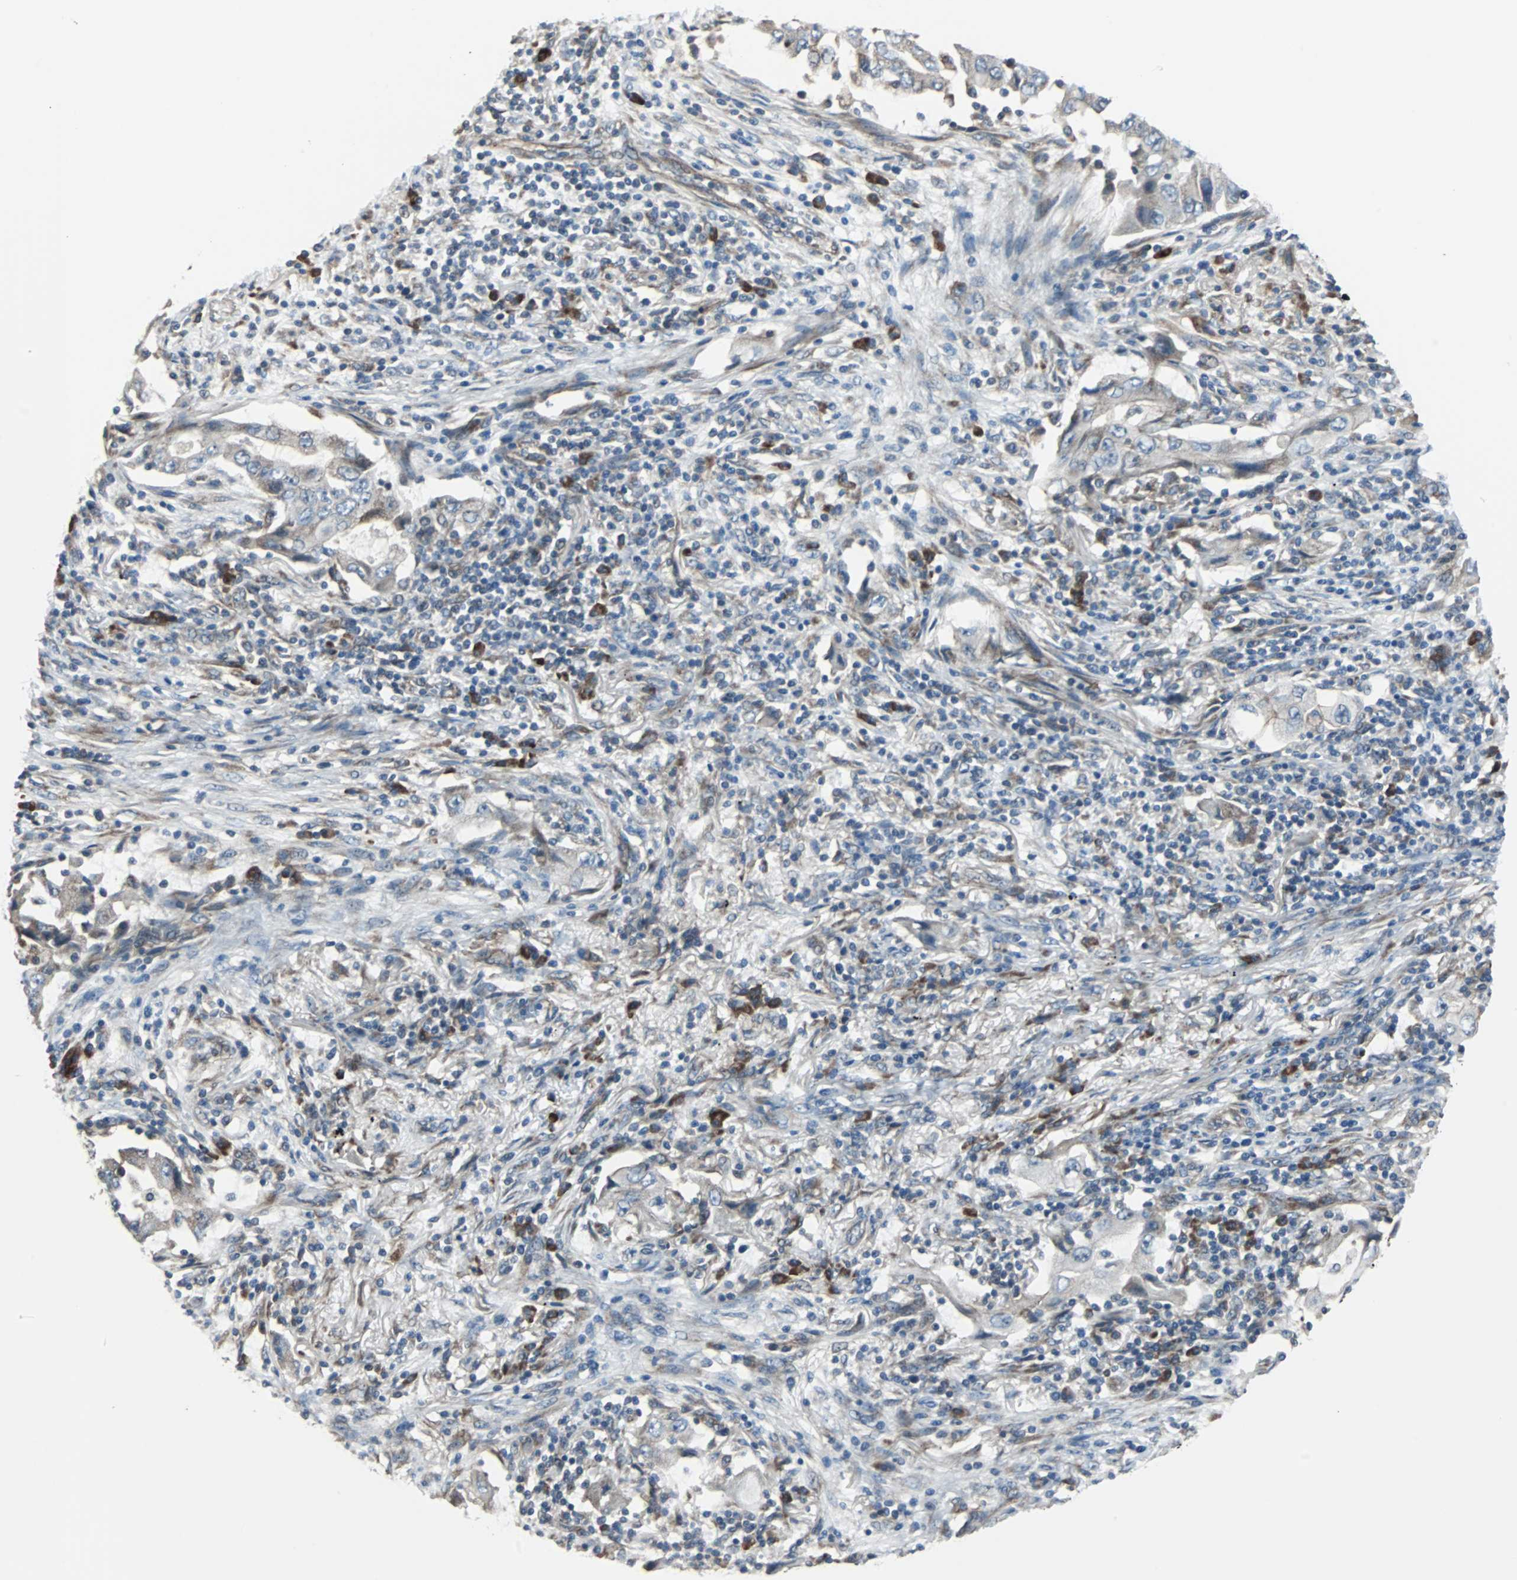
{"staining": {"intensity": "weak", "quantity": "25%-75%", "location": "cytoplasmic/membranous"}, "tissue": "lung cancer", "cell_type": "Tumor cells", "image_type": "cancer", "snomed": [{"axis": "morphology", "description": "Adenocarcinoma, NOS"}, {"axis": "topography", "description": "Lung"}], "caption": "Lung cancer (adenocarcinoma) tissue exhibits weak cytoplasmic/membranous staining in approximately 25%-75% of tumor cells, visualized by immunohistochemistry.", "gene": "CHP1", "patient": {"sex": "female", "age": 65}}